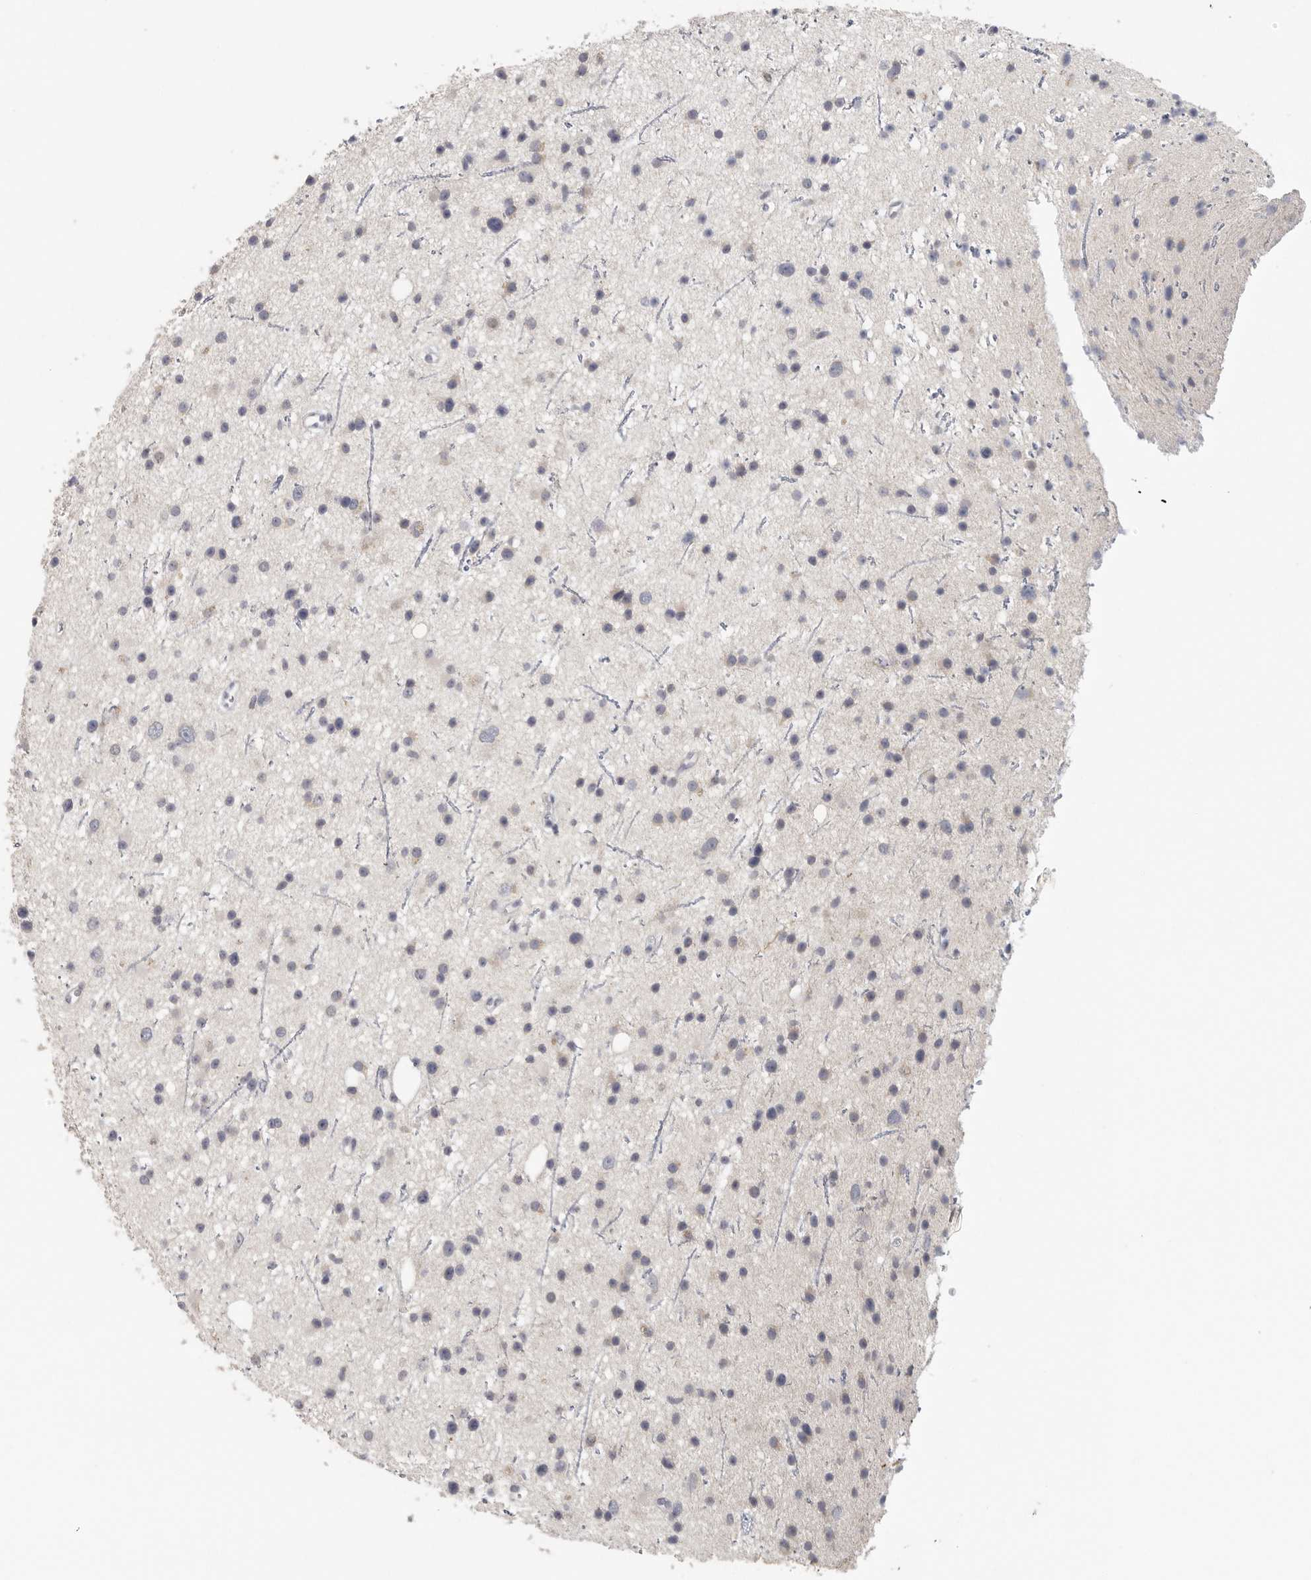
{"staining": {"intensity": "negative", "quantity": "none", "location": "none"}, "tissue": "glioma", "cell_type": "Tumor cells", "image_type": "cancer", "snomed": [{"axis": "morphology", "description": "Glioma, malignant, Low grade"}, {"axis": "topography", "description": "Cerebral cortex"}], "caption": "Image shows no protein expression in tumor cells of glioma tissue.", "gene": "DNAJC11", "patient": {"sex": "female", "age": 39}}